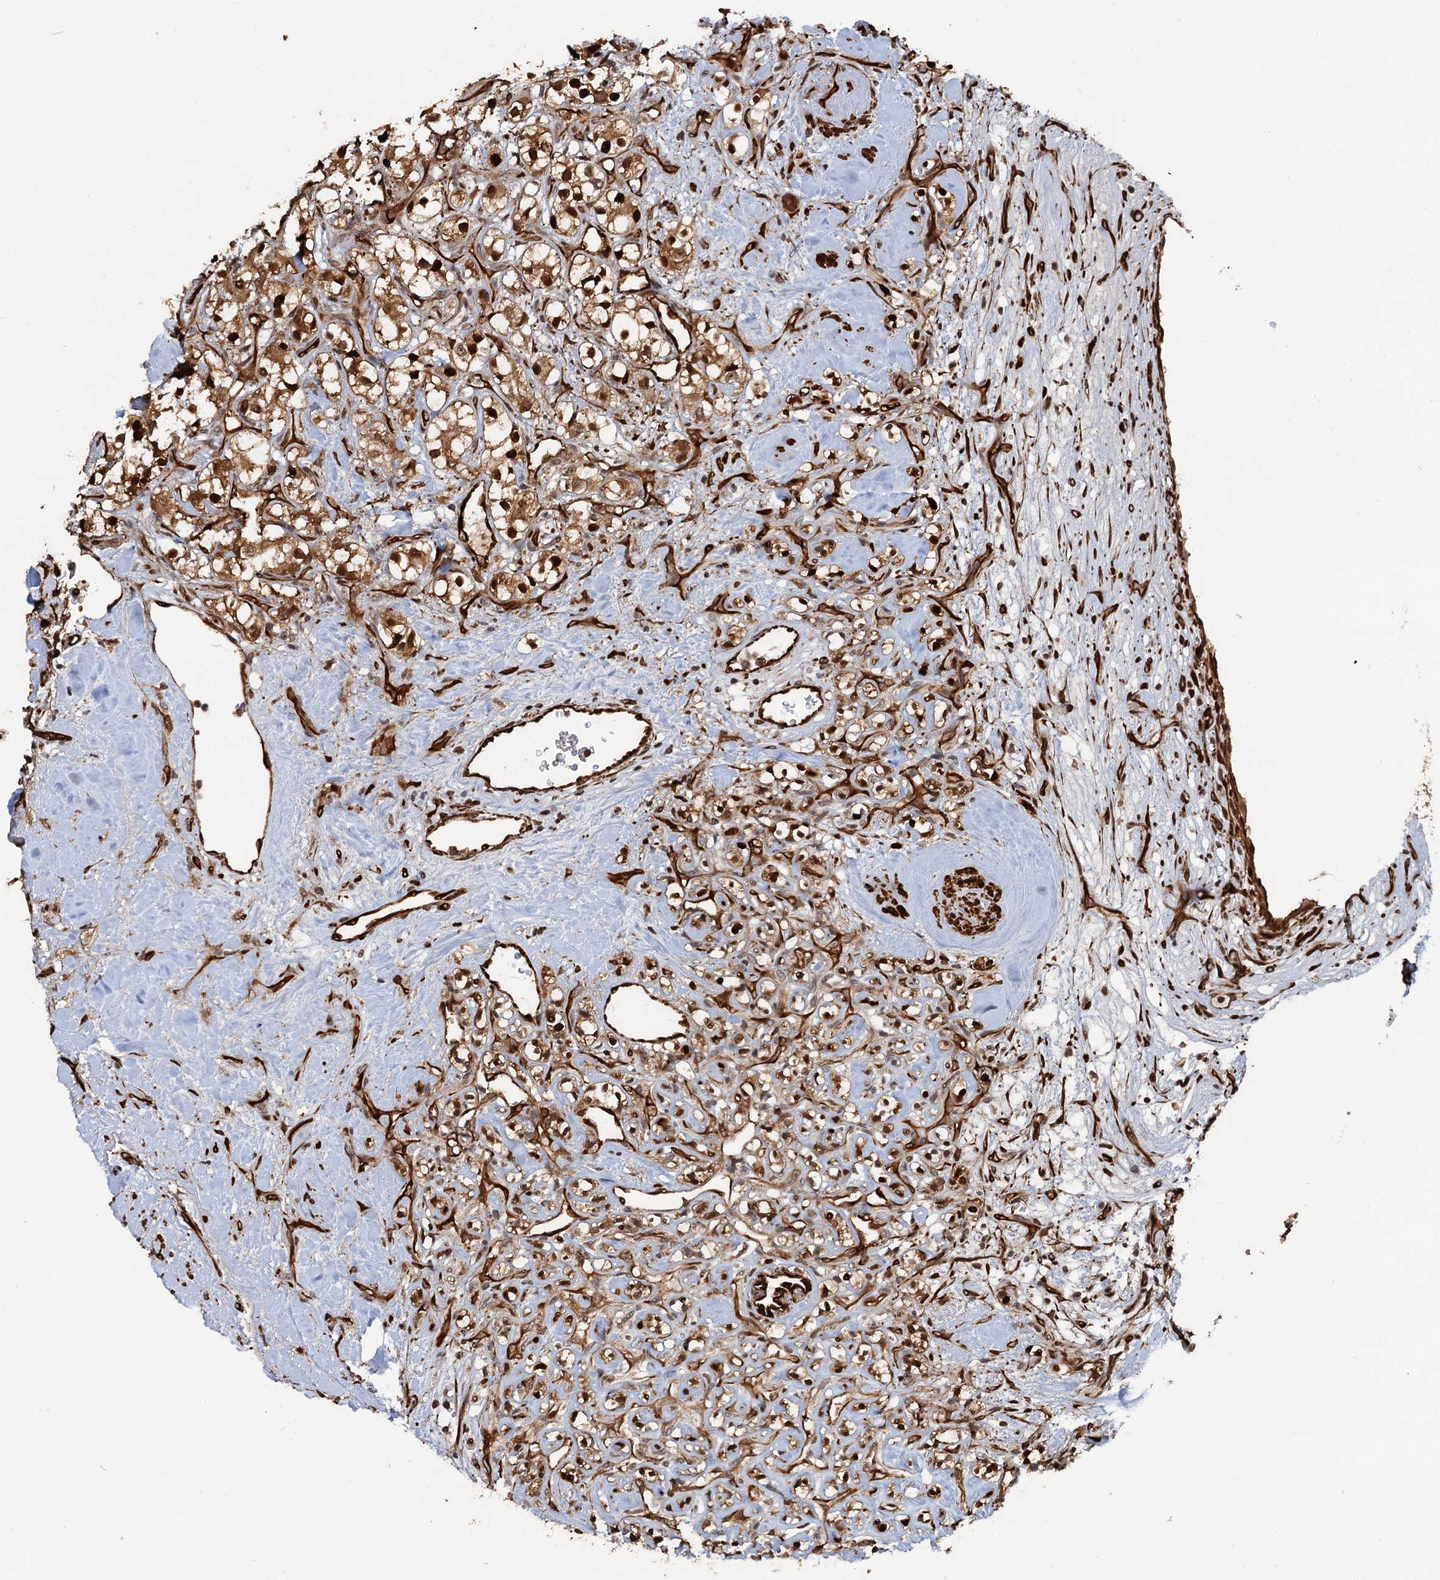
{"staining": {"intensity": "moderate", "quantity": ">75%", "location": "cytoplasmic/membranous,nuclear"}, "tissue": "renal cancer", "cell_type": "Tumor cells", "image_type": "cancer", "snomed": [{"axis": "morphology", "description": "Adenocarcinoma, NOS"}, {"axis": "topography", "description": "Kidney"}], "caption": "Moderate cytoplasmic/membranous and nuclear protein staining is appreciated in about >75% of tumor cells in renal cancer (adenocarcinoma).", "gene": "SNRNP25", "patient": {"sex": "male", "age": 77}}